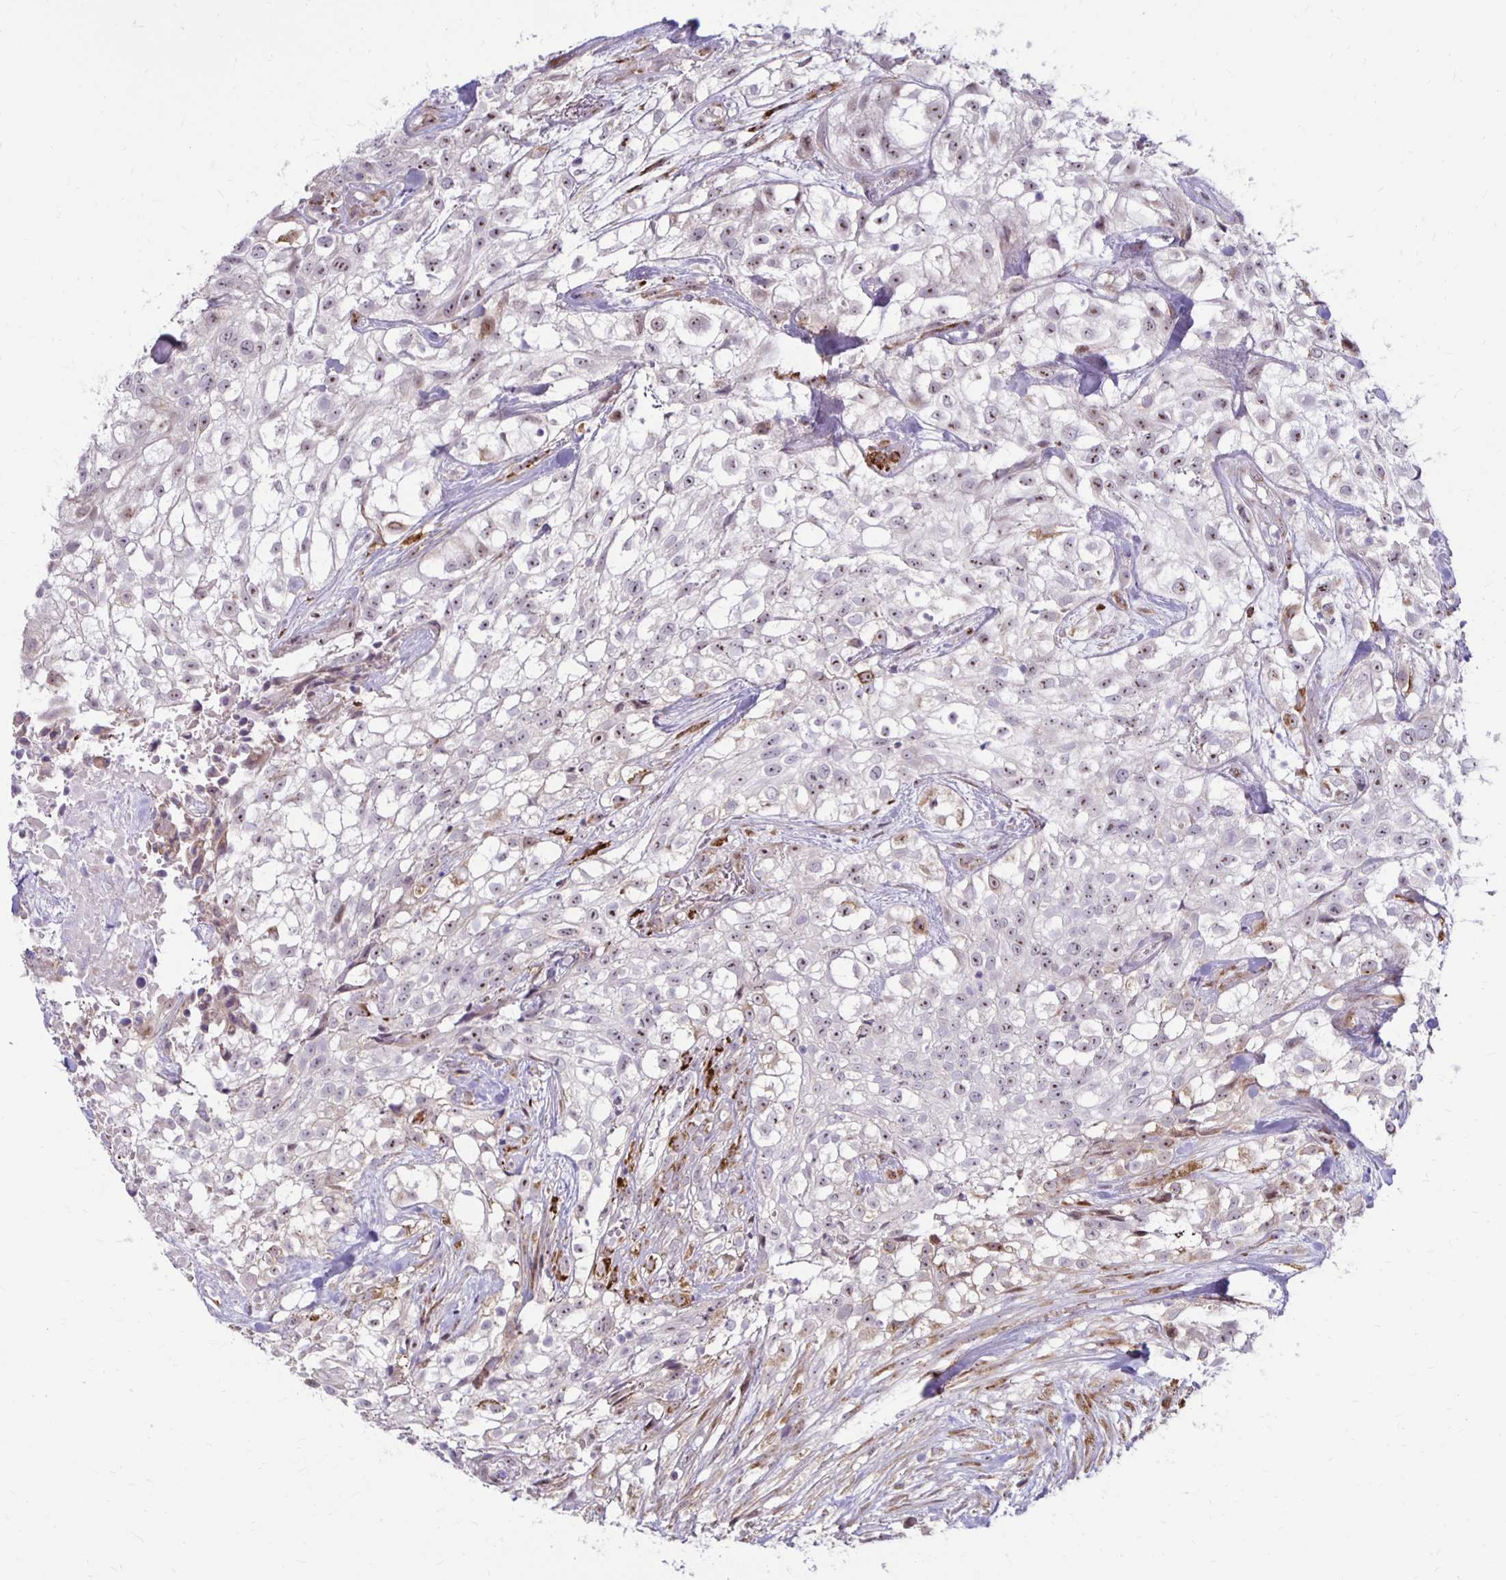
{"staining": {"intensity": "weak", "quantity": "<25%", "location": "nuclear"}, "tissue": "urothelial cancer", "cell_type": "Tumor cells", "image_type": "cancer", "snomed": [{"axis": "morphology", "description": "Urothelial carcinoma, High grade"}, {"axis": "topography", "description": "Urinary bladder"}], "caption": "IHC image of neoplastic tissue: human urothelial cancer stained with DAB (3,3'-diaminobenzidine) shows no significant protein expression in tumor cells.", "gene": "DAGLA", "patient": {"sex": "male", "age": 56}}